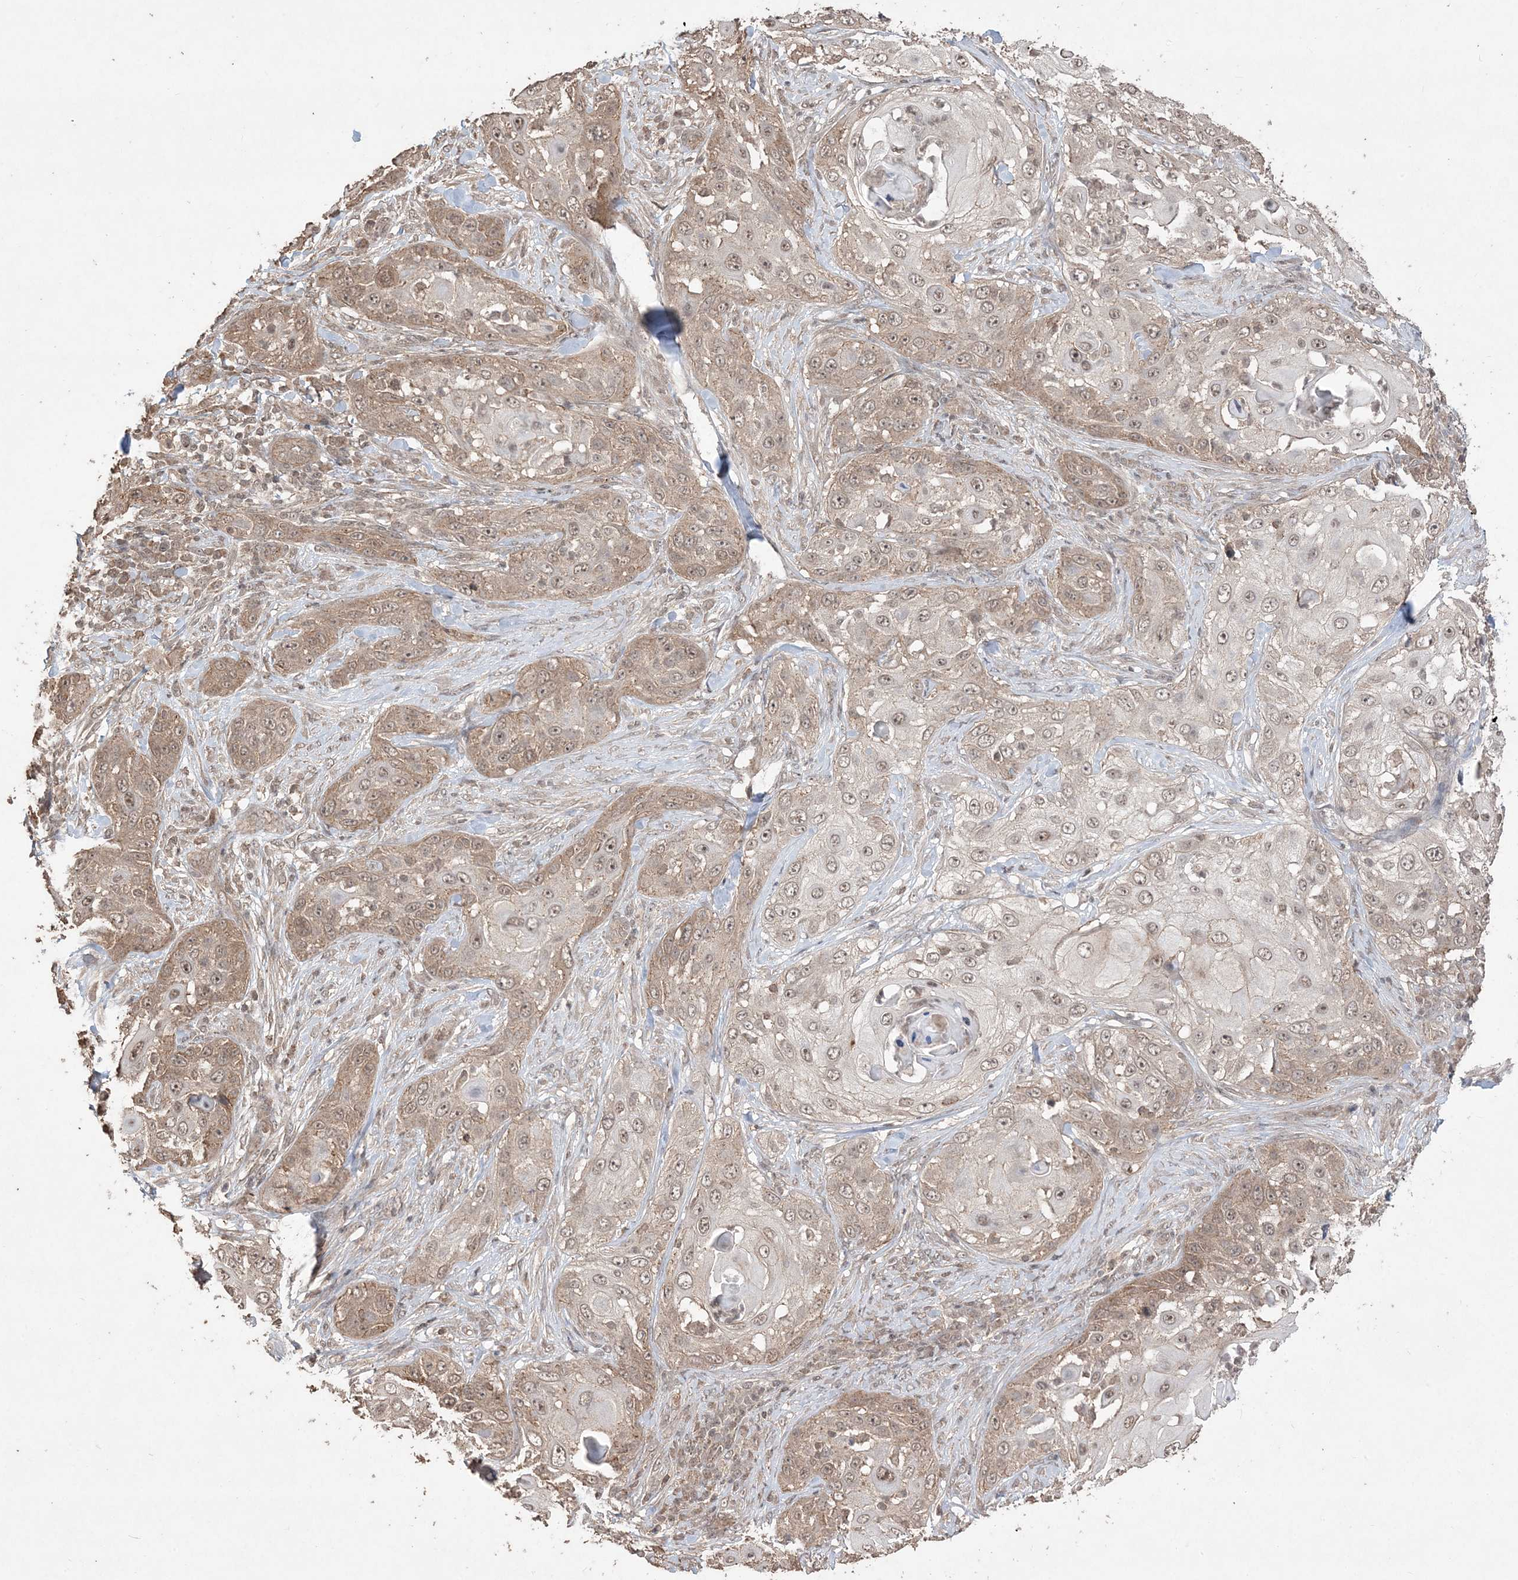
{"staining": {"intensity": "weak", "quantity": ">75%", "location": "cytoplasmic/membranous,nuclear"}, "tissue": "skin cancer", "cell_type": "Tumor cells", "image_type": "cancer", "snomed": [{"axis": "morphology", "description": "Squamous cell carcinoma, NOS"}, {"axis": "topography", "description": "Skin"}], "caption": "The image reveals staining of skin squamous cell carcinoma, revealing weak cytoplasmic/membranous and nuclear protein positivity (brown color) within tumor cells.", "gene": "EHHADH", "patient": {"sex": "female", "age": 44}}